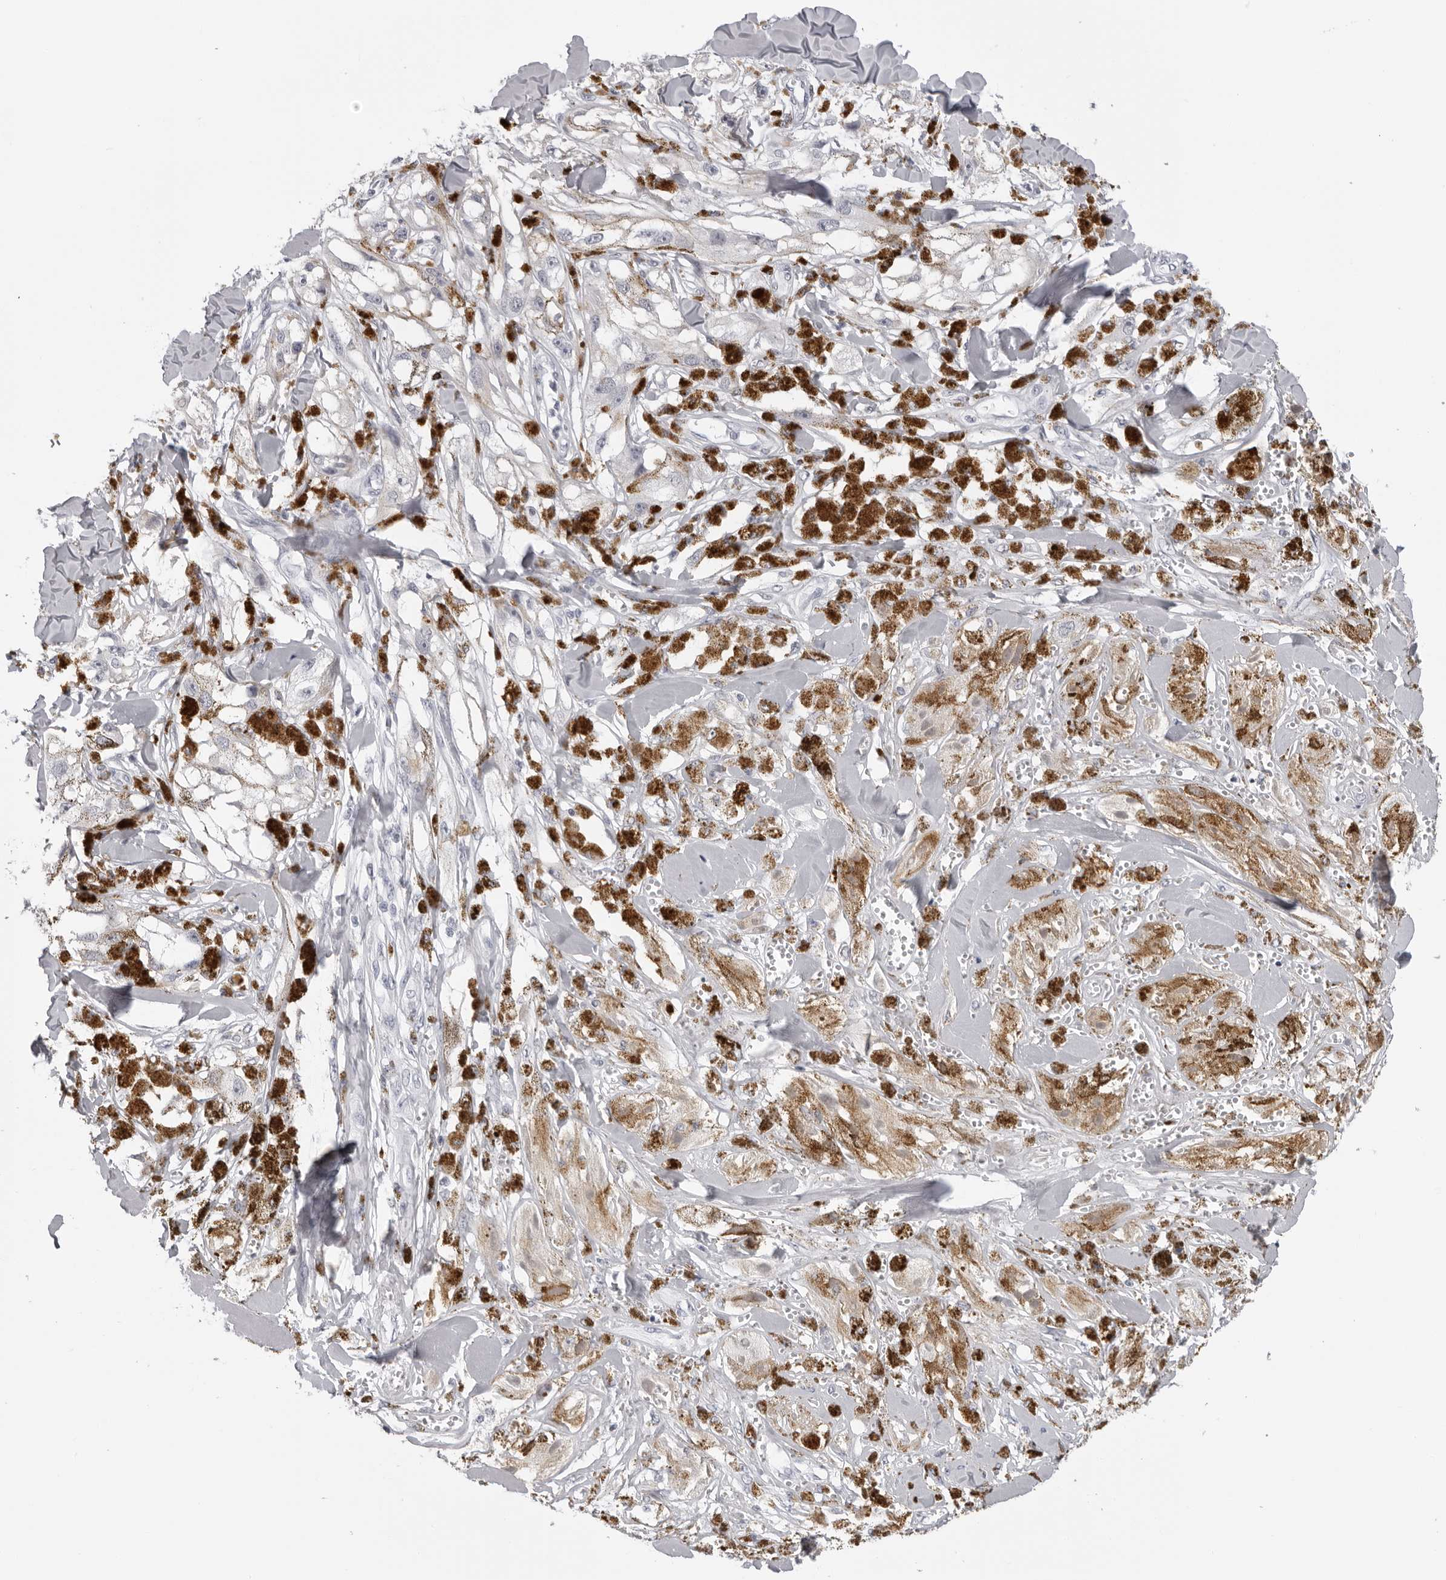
{"staining": {"intensity": "negative", "quantity": "none", "location": "none"}, "tissue": "melanoma", "cell_type": "Tumor cells", "image_type": "cancer", "snomed": [{"axis": "morphology", "description": "Malignant melanoma, NOS"}, {"axis": "topography", "description": "Skin"}], "caption": "High magnification brightfield microscopy of malignant melanoma stained with DAB (3,3'-diaminobenzidine) (brown) and counterstained with hematoxylin (blue): tumor cells show no significant staining.", "gene": "DNALI1", "patient": {"sex": "male", "age": 88}}